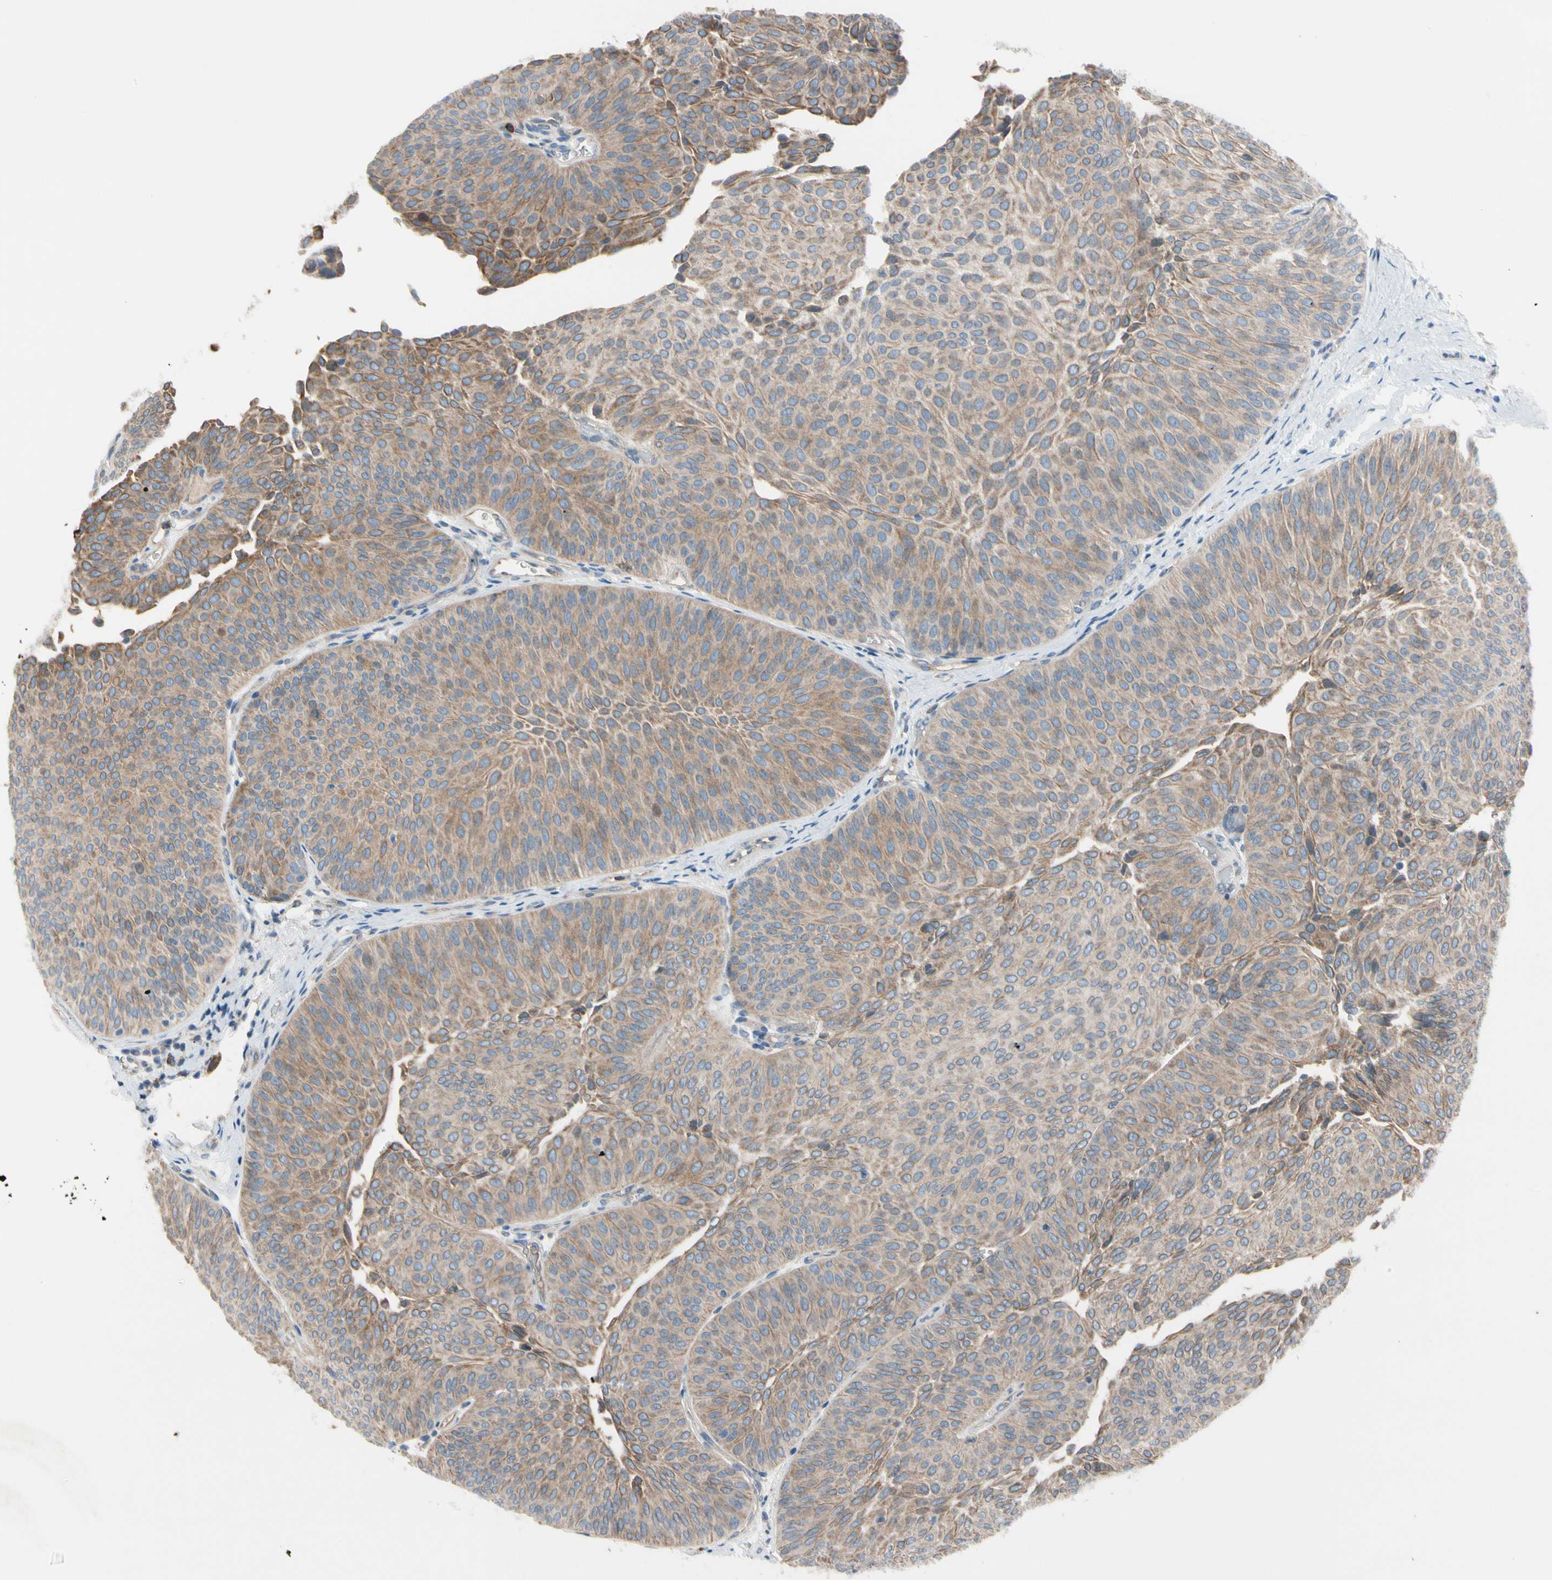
{"staining": {"intensity": "moderate", "quantity": ">75%", "location": "cytoplasmic/membranous"}, "tissue": "urothelial cancer", "cell_type": "Tumor cells", "image_type": "cancer", "snomed": [{"axis": "morphology", "description": "Urothelial carcinoma, Low grade"}, {"axis": "topography", "description": "Urinary bladder"}], "caption": "High-magnification brightfield microscopy of urothelial carcinoma (low-grade) stained with DAB (3,3'-diaminobenzidine) (brown) and counterstained with hematoxylin (blue). tumor cells exhibit moderate cytoplasmic/membranous expression is present in approximately>75% of cells. The staining was performed using DAB (3,3'-diaminobenzidine), with brown indicating positive protein expression. Nuclei are stained blue with hematoxylin.", "gene": "HJURP", "patient": {"sex": "female", "age": 60}}